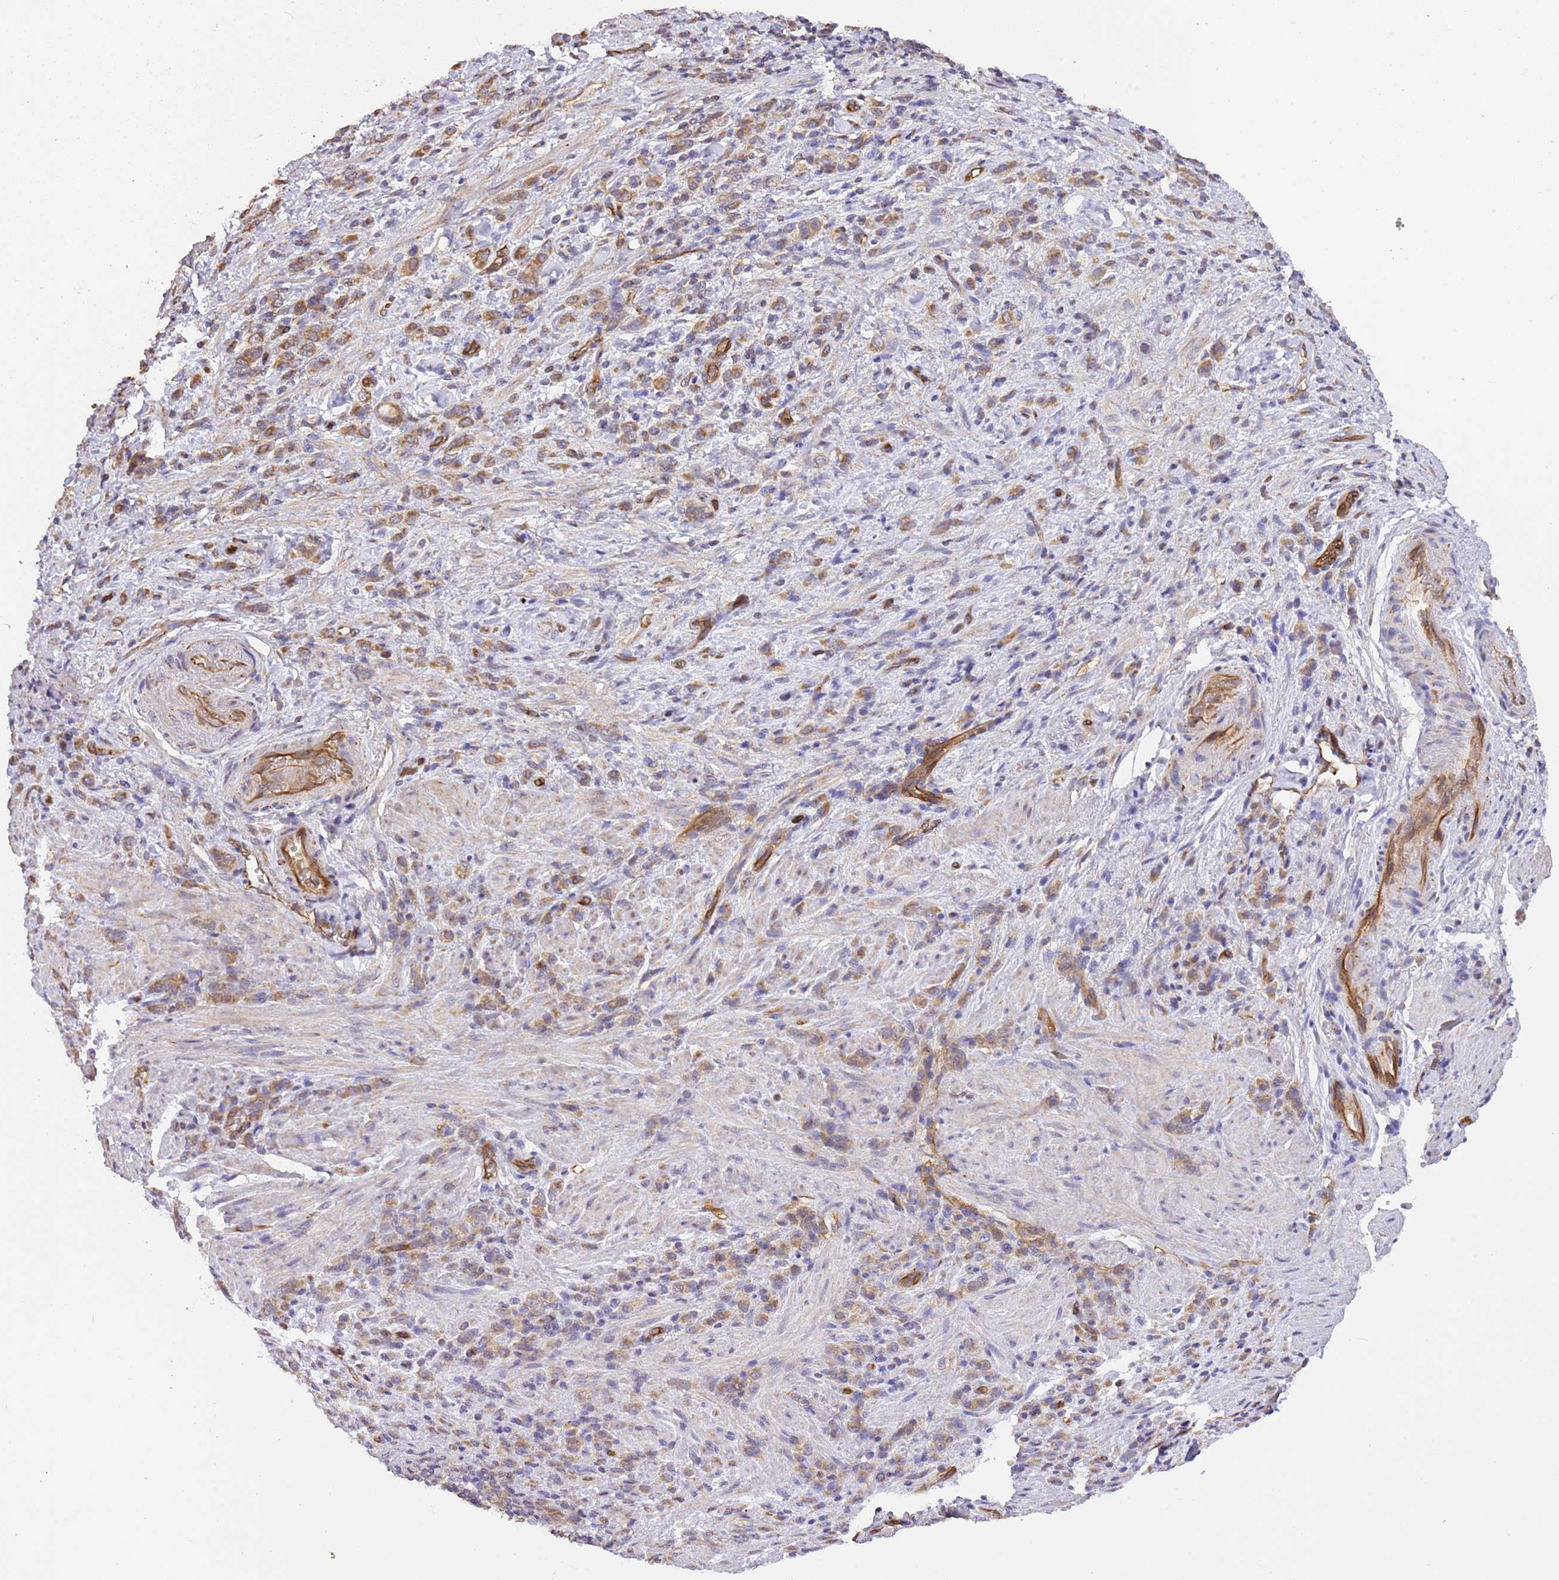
{"staining": {"intensity": "moderate", "quantity": ">75%", "location": "cytoplasmic/membranous"}, "tissue": "stomach cancer", "cell_type": "Tumor cells", "image_type": "cancer", "snomed": [{"axis": "morphology", "description": "Adenocarcinoma, NOS"}, {"axis": "topography", "description": "Stomach"}], "caption": "This micrograph displays immunohistochemistry (IHC) staining of human stomach cancer, with medium moderate cytoplasmic/membranous expression in about >75% of tumor cells.", "gene": "DOCK9", "patient": {"sex": "male", "age": 77}}